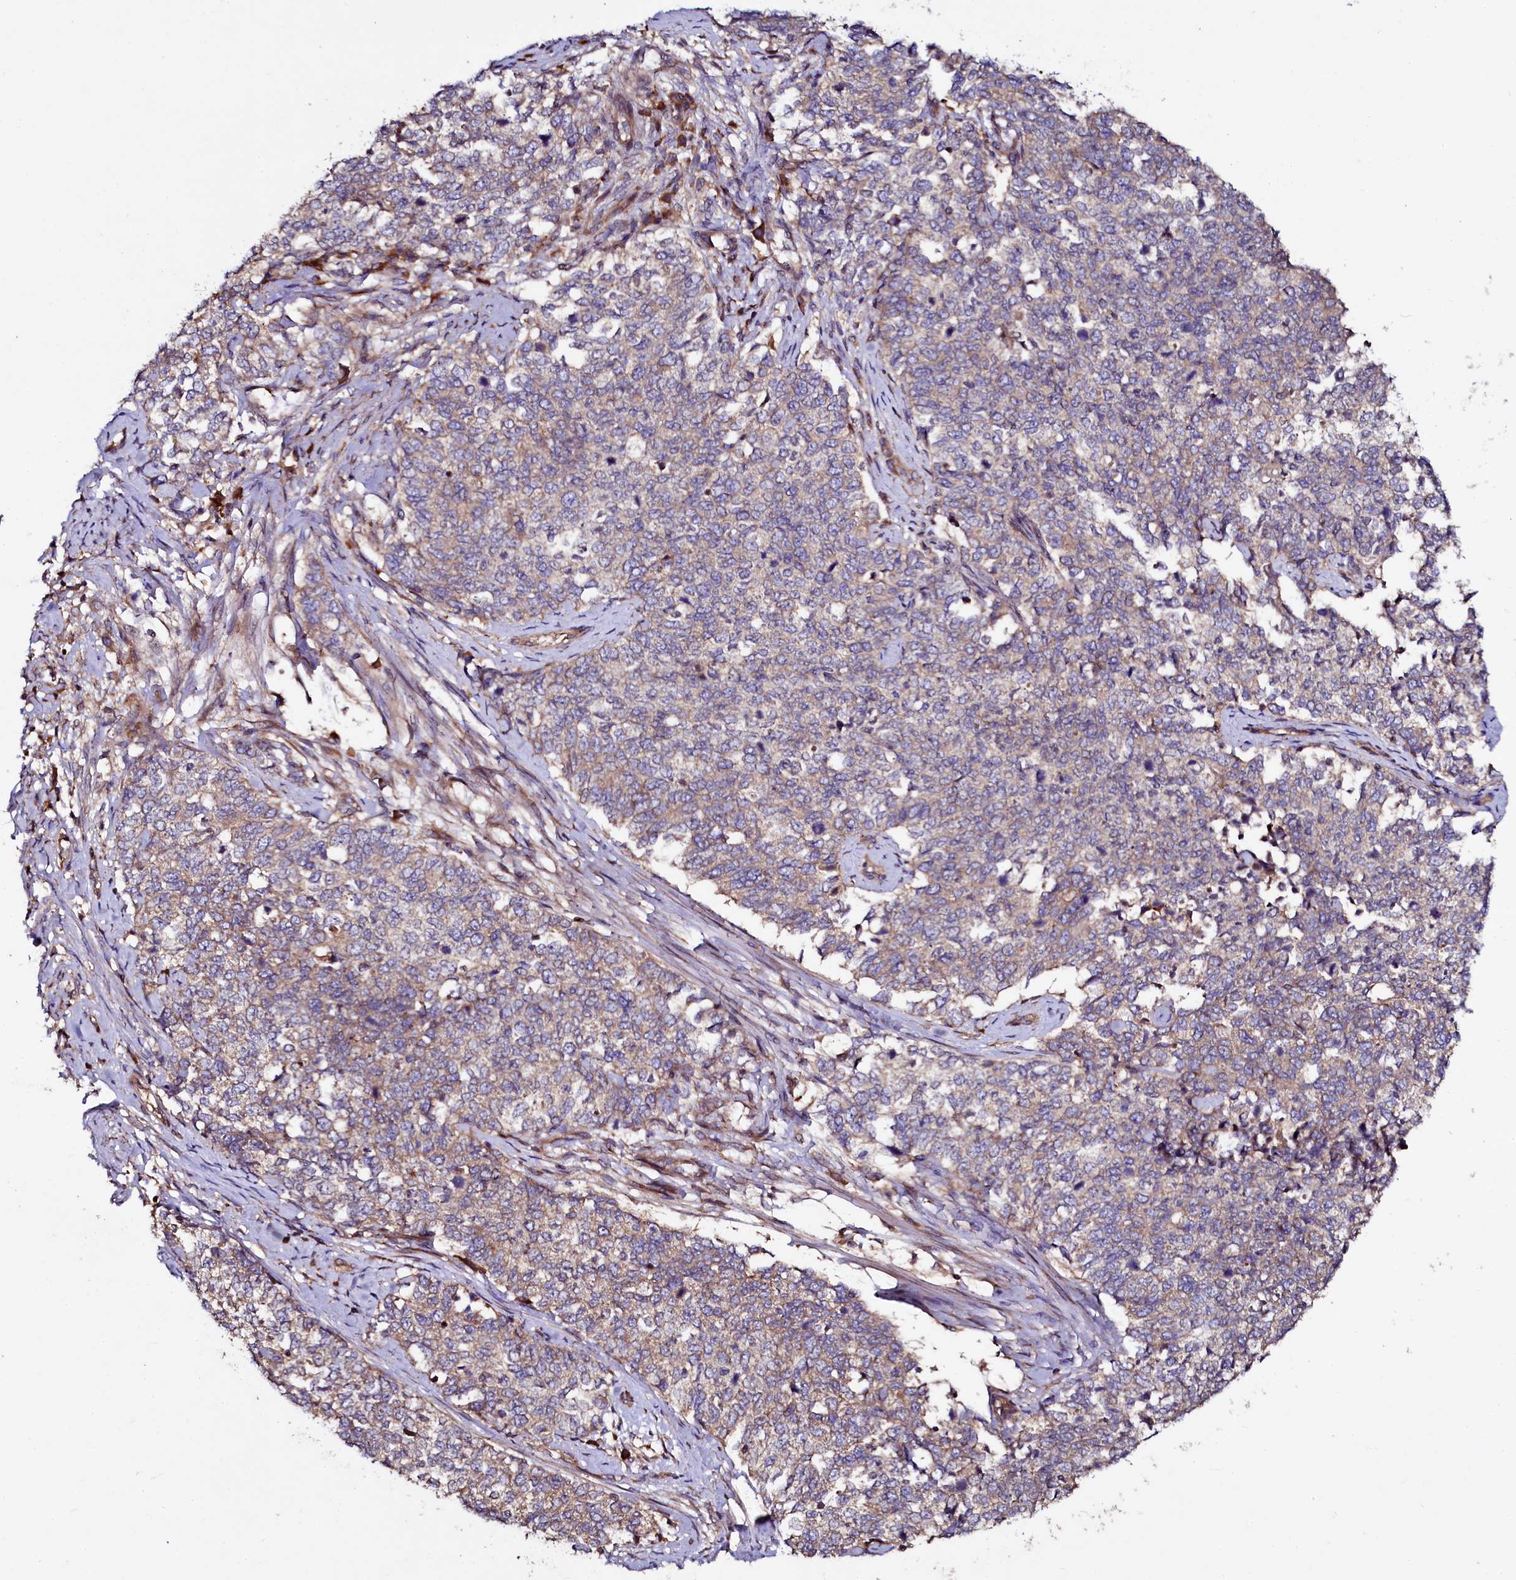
{"staining": {"intensity": "weak", "quantity": "25%-75%", "location": "cytoplasmic/membranous"}, "tissue": "cervical cancer", "cell_type": "Tumor cells", "image_type": "cancer", "snomed": [{"axis": "morphology", "description": "Squamous cell carcinoma, NOS"}, {"axis": "topography", "description": "Cervix"}], "caption": "Immunohistochemical staining of human cervical squamous cell carcinoma demonstrates weak cytoplasmic/membranous protein staining in approximately 25%-75% of tumor cells.", "gene": "USPL1", "patient": {"sex": "female", "age": 63}}